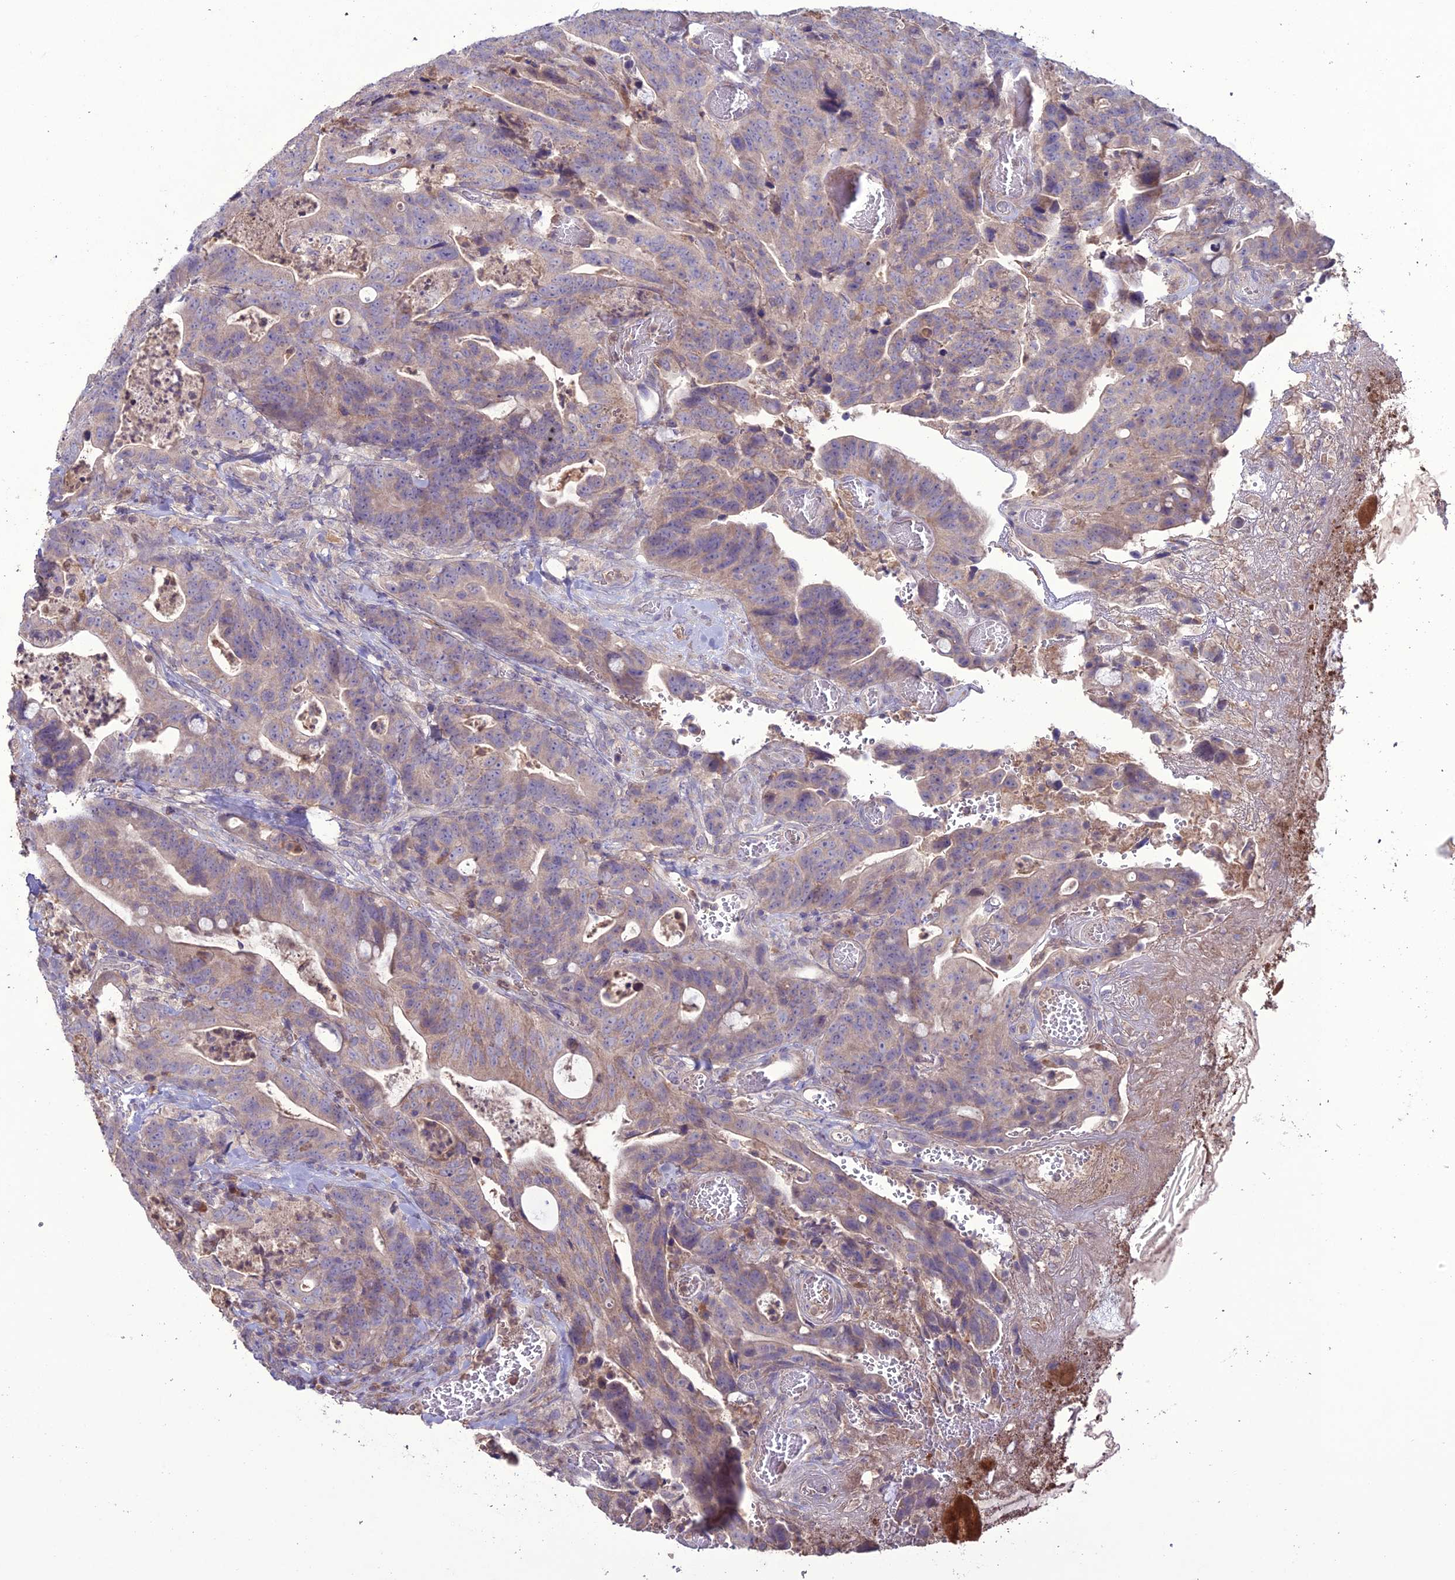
{"staining": {"intensity": "weak", "quantity": "25%-75%", "location": "cytoplasmic/membranous"}, "tissue": "colorectal cancer", "cell_type": "Tumor cells", "image_type": "cancer", "snomed": [{"axis": "morphology", "description": "Adenocarcinoma, NOS"}, {"axis": "topography", "description": "Colon"}], "caption": "There is low levels of weak cytoplasmic/membranous staining in tumor cells of adenocarcinoma (colorectal), as demonstrated by immunohistochemical staining (brown color).", "gene": "C2orf76", "patient": {"sex": "female", "age": 82}}